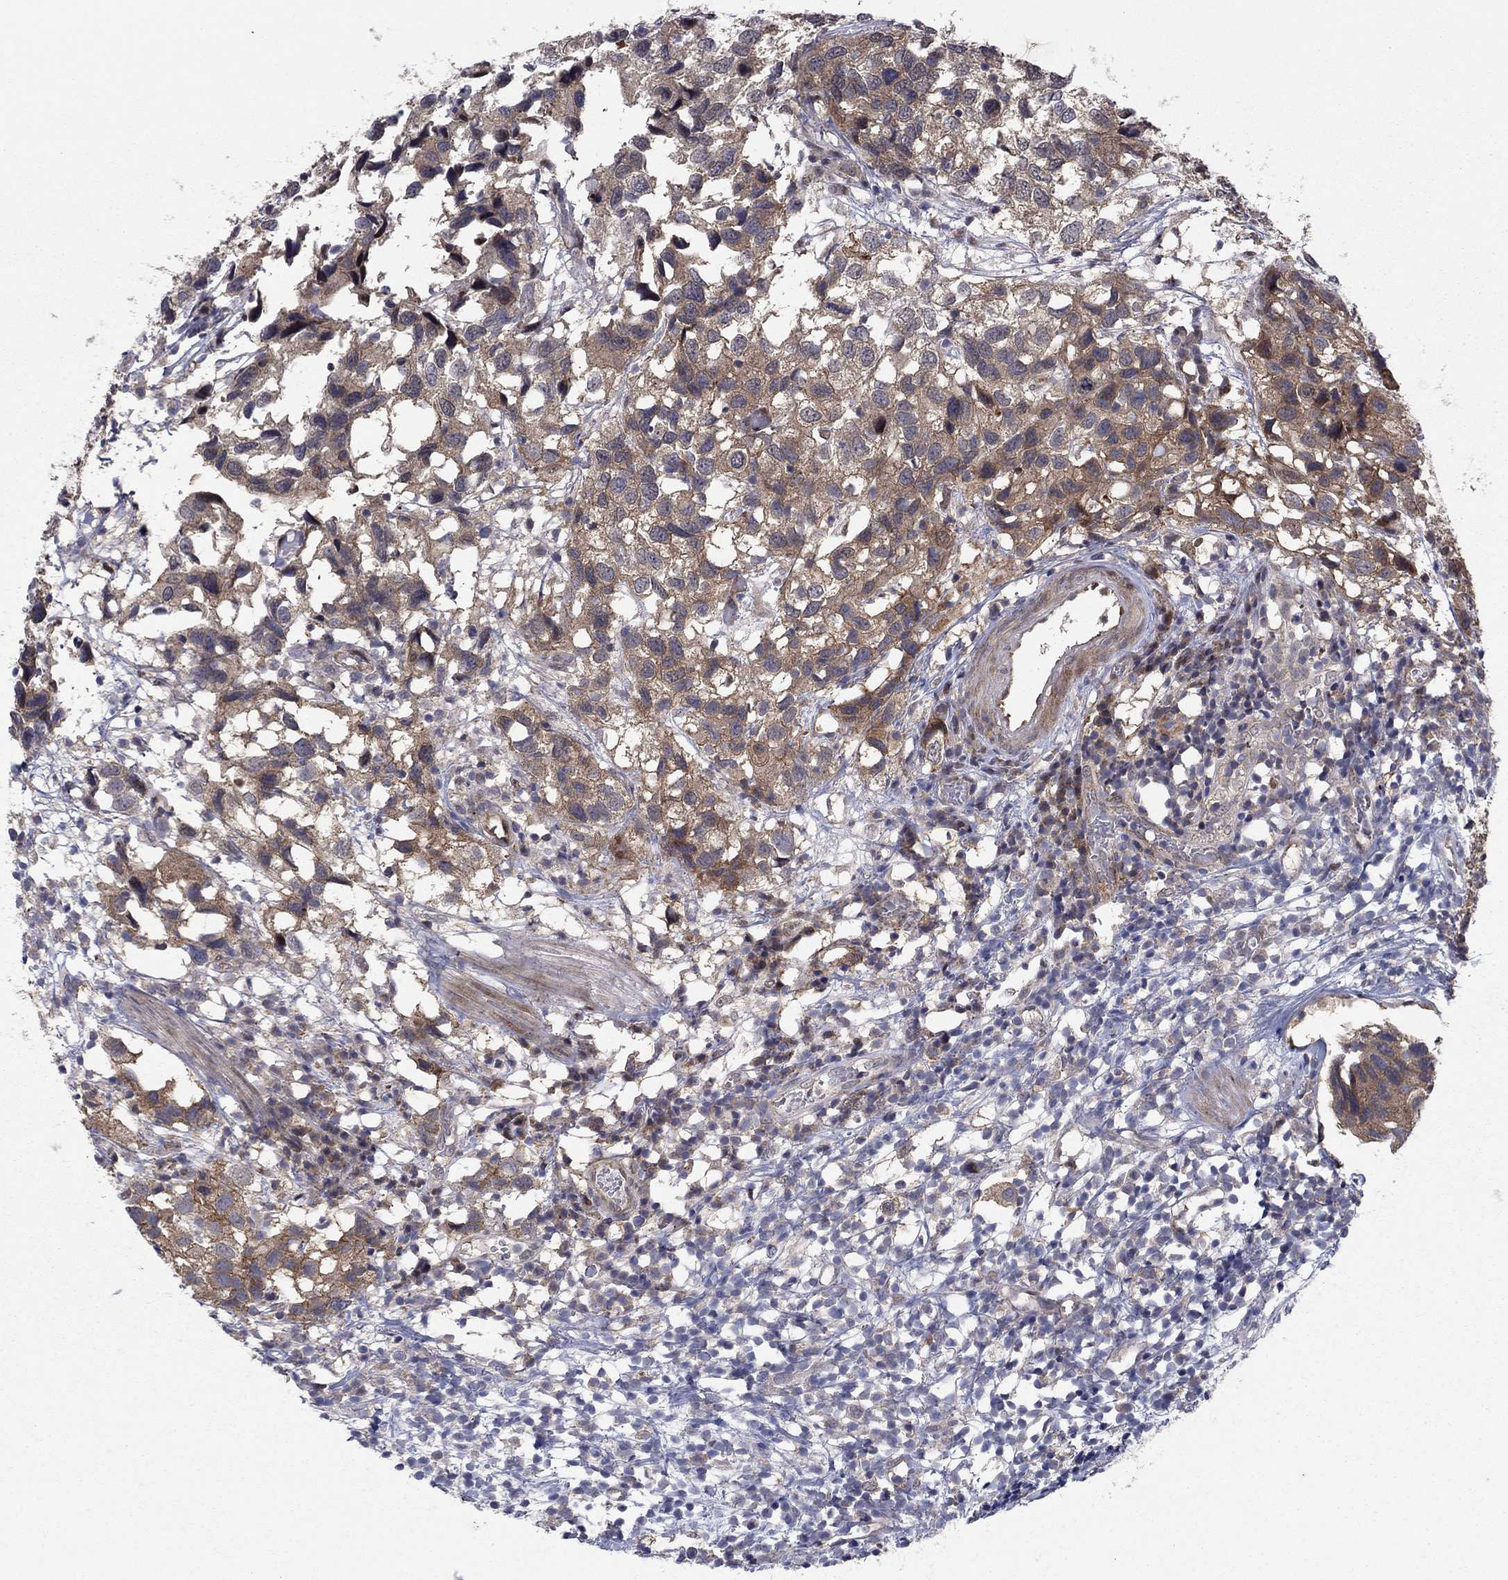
{"staining": {"intensity": "moderate", "quantity": "25%-75%", "location": "cytoplasmic/membranous"}, "tissue": "urothelial cancer", "cell_type": "Tumor cells", "image_type": "cancer", "snomed": [{"axis": "morphology", "description": "Urothelial carcinoma, High grade"}, {"axis": "topography", "description": "Urinary bladder"}], "caption": "Protein staining exhibits moderate cytoplasmic/membranous positivity in approximately 25%-75% of tumor cells in high-grade urothelial carcinoma.", "gene": "PSMC1", "patient": {"sex": "male", "age": 79}}